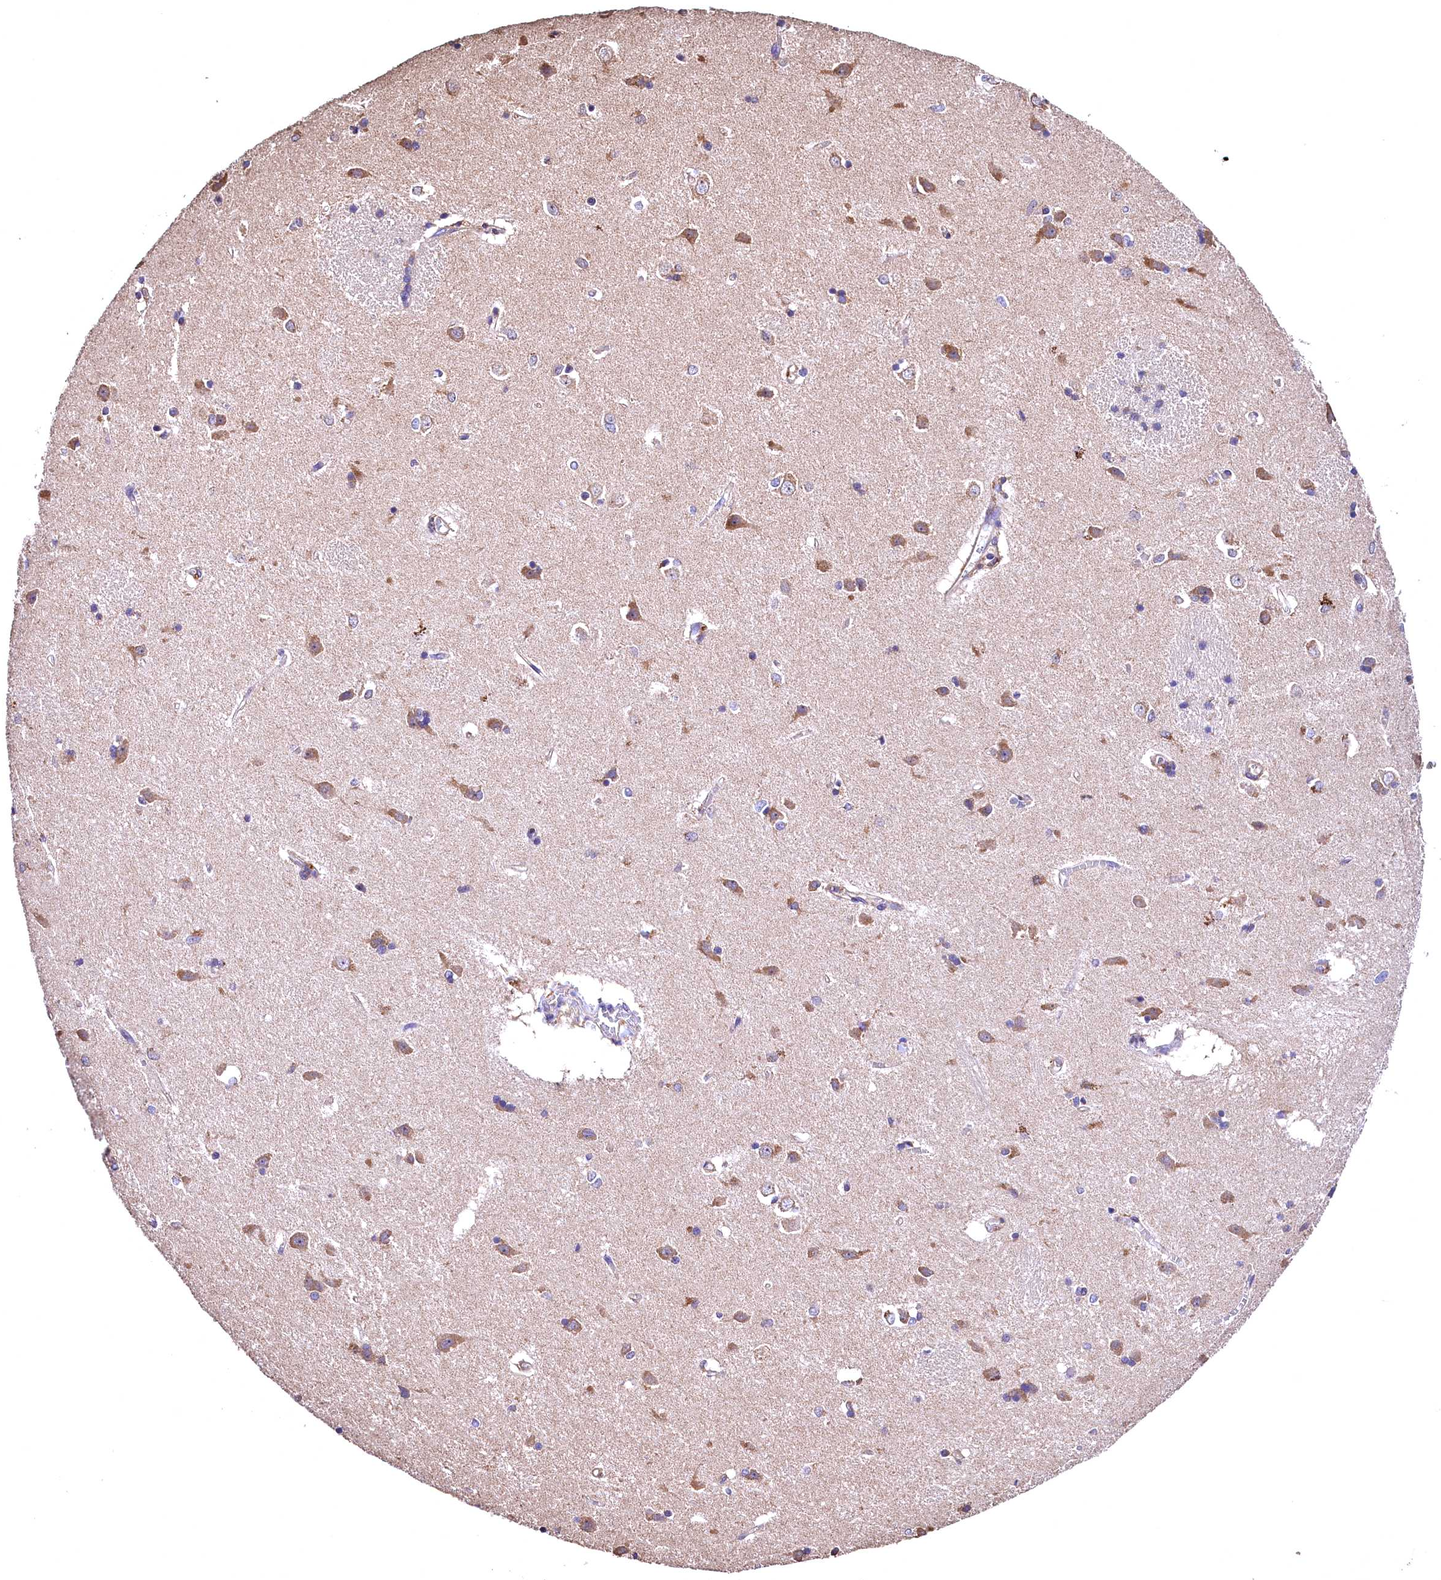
{"staining": {"intensity": "negative", "quantity": "none", "location": "none"}, "tissue": "caudate", "cell_type": "Glial cells", "image_type": "normal", "snomed": [{"axis": "morphology", "description": "Normal tissue, NOS"}, {"axis": "topography", "description": "Lateral ventricle wall"}], "caption": "Unremarkable caudate was stained to show a protein in brown. There is no significant expression in glial cells.", "gene": "ENKD1", "patient": {"sex": "male", "age": 37}}